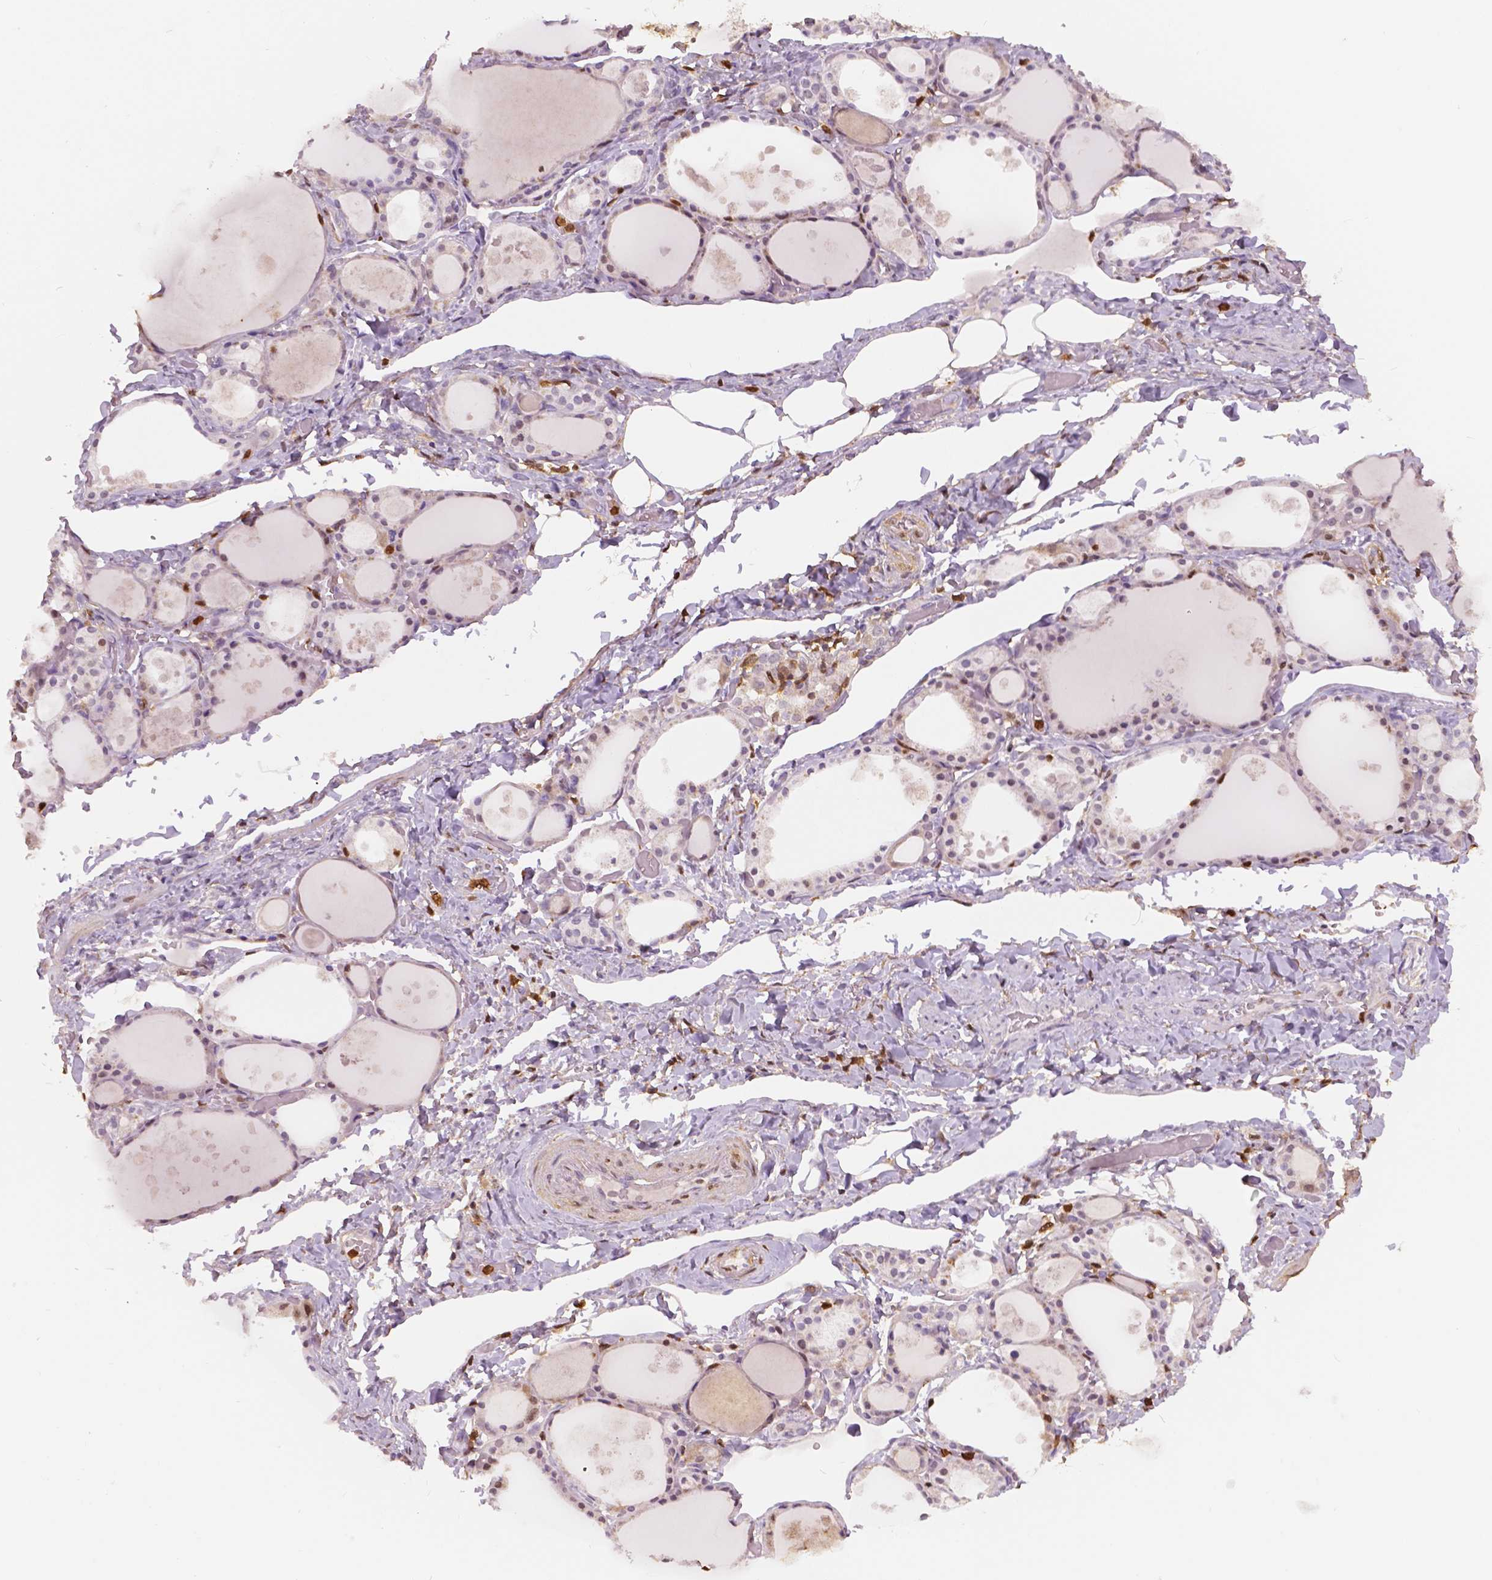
{"staining": {"intensity": "negative", "quantity": "none", "location": "none"}, "tissue": "thyroid gland", "cell_type": "Glandular cells", "image_type": "normal", "snomed": [{"axis": "morphology", "description": "Normal tissue, NOS"}, {"axis": "topography", "description": "Thyroid gland"}], "caption": "The image shows no staining of glandular cells in benign thyroid gland.", "gene": "S100A4", "patient": {"sex": "male", "age": 68}}